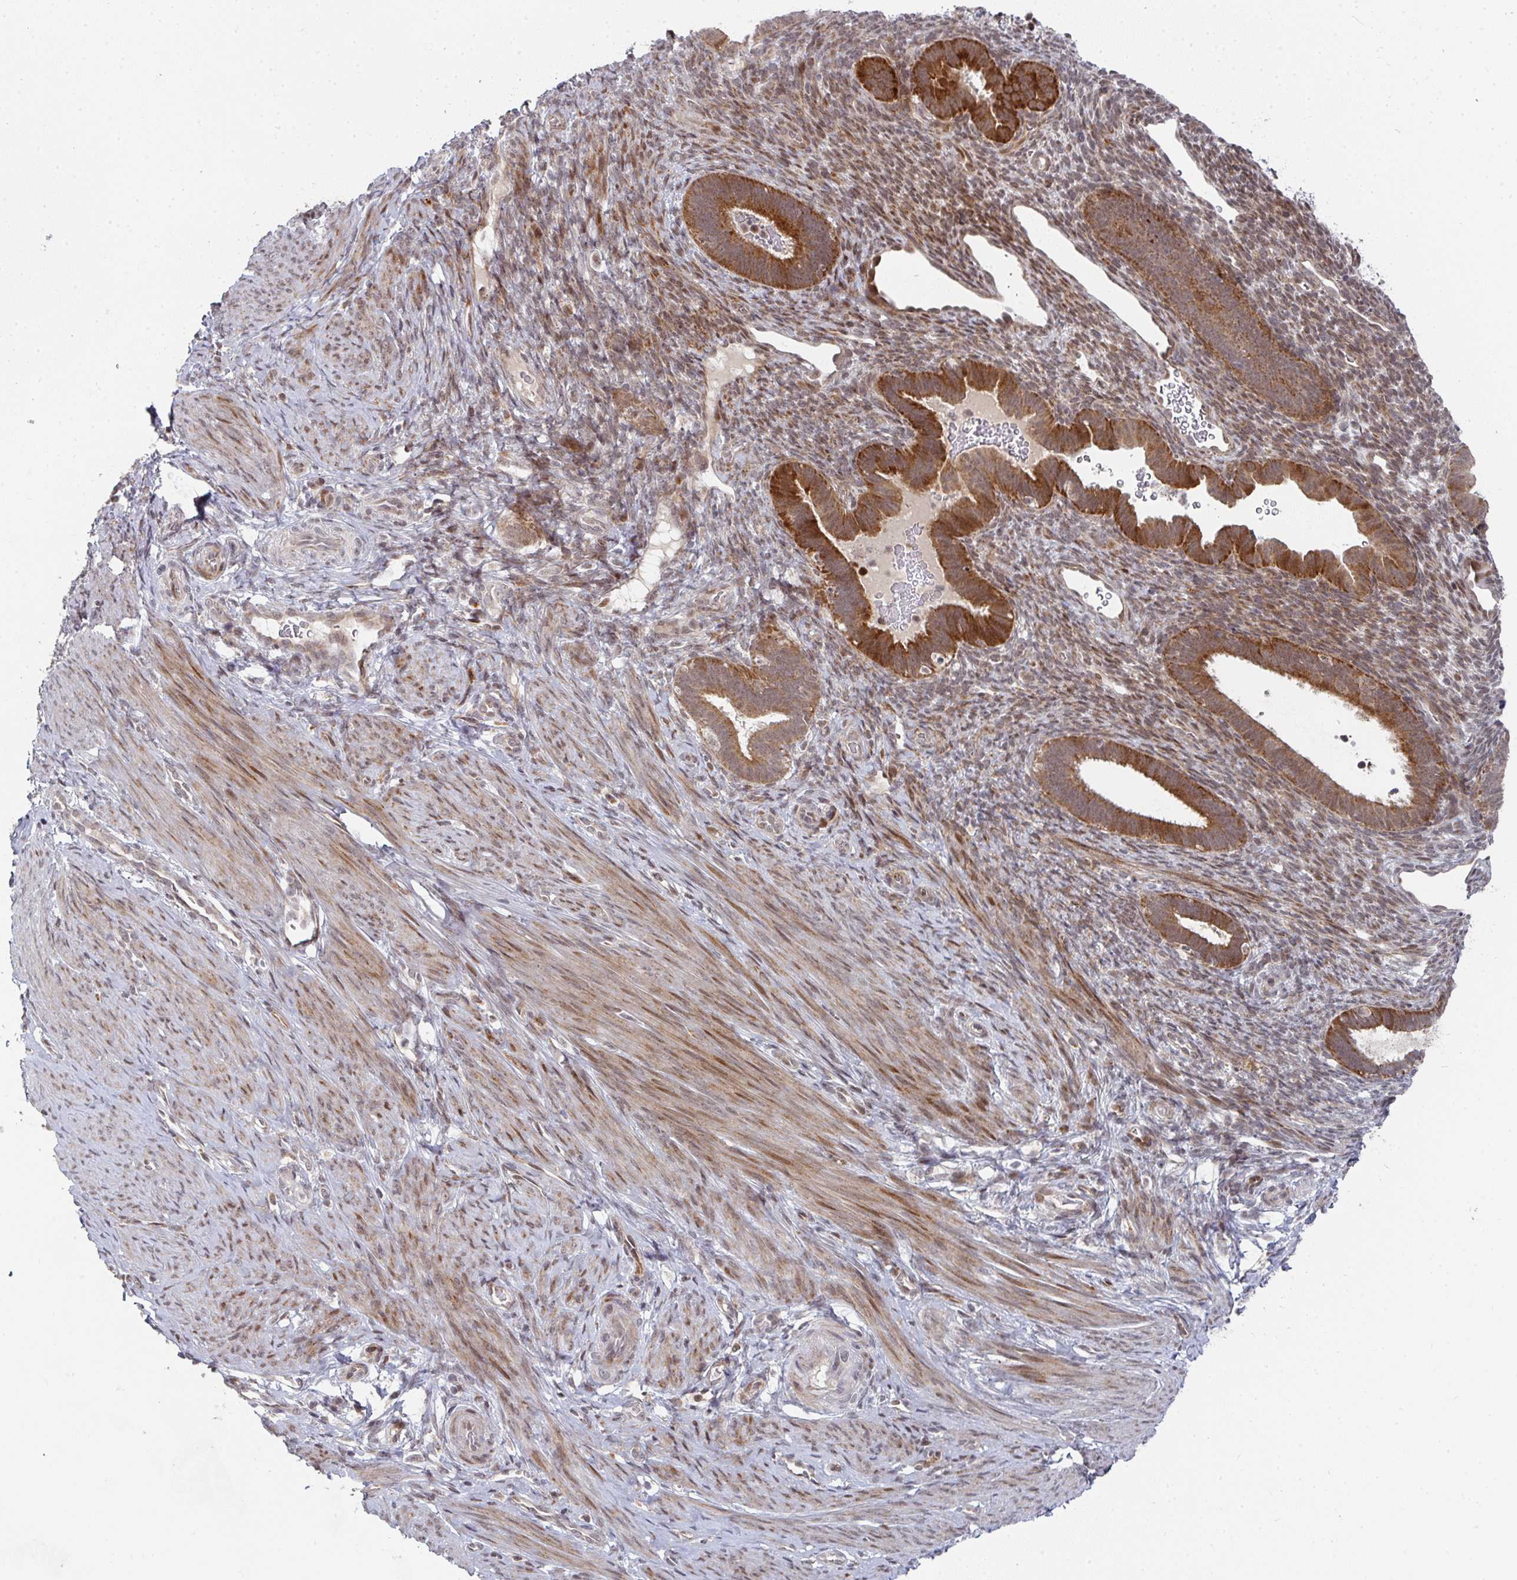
{"staining": {"intensity": "moderate", "quantity": "<25%", "location": "cytoplasmic/membranous,nuclear"}, "tissue": "endometrium", "cell_type": "Cells in endometrial stroma", "image_type": "normal", "snomed": [{"axis": "morphology", "description": "Normal tissue, NOS"}, {"axis": "topography", "description": "Endometrium"}], "caption": "Protein analysis of unremarkable endometrium demonstrates moderate cytoplasmic/membranous,nuclear staining in approximately <25% of cells in endometrial stroma.", "gene": "RBBP5", "patient": {"sex": "female", "age": 34}}